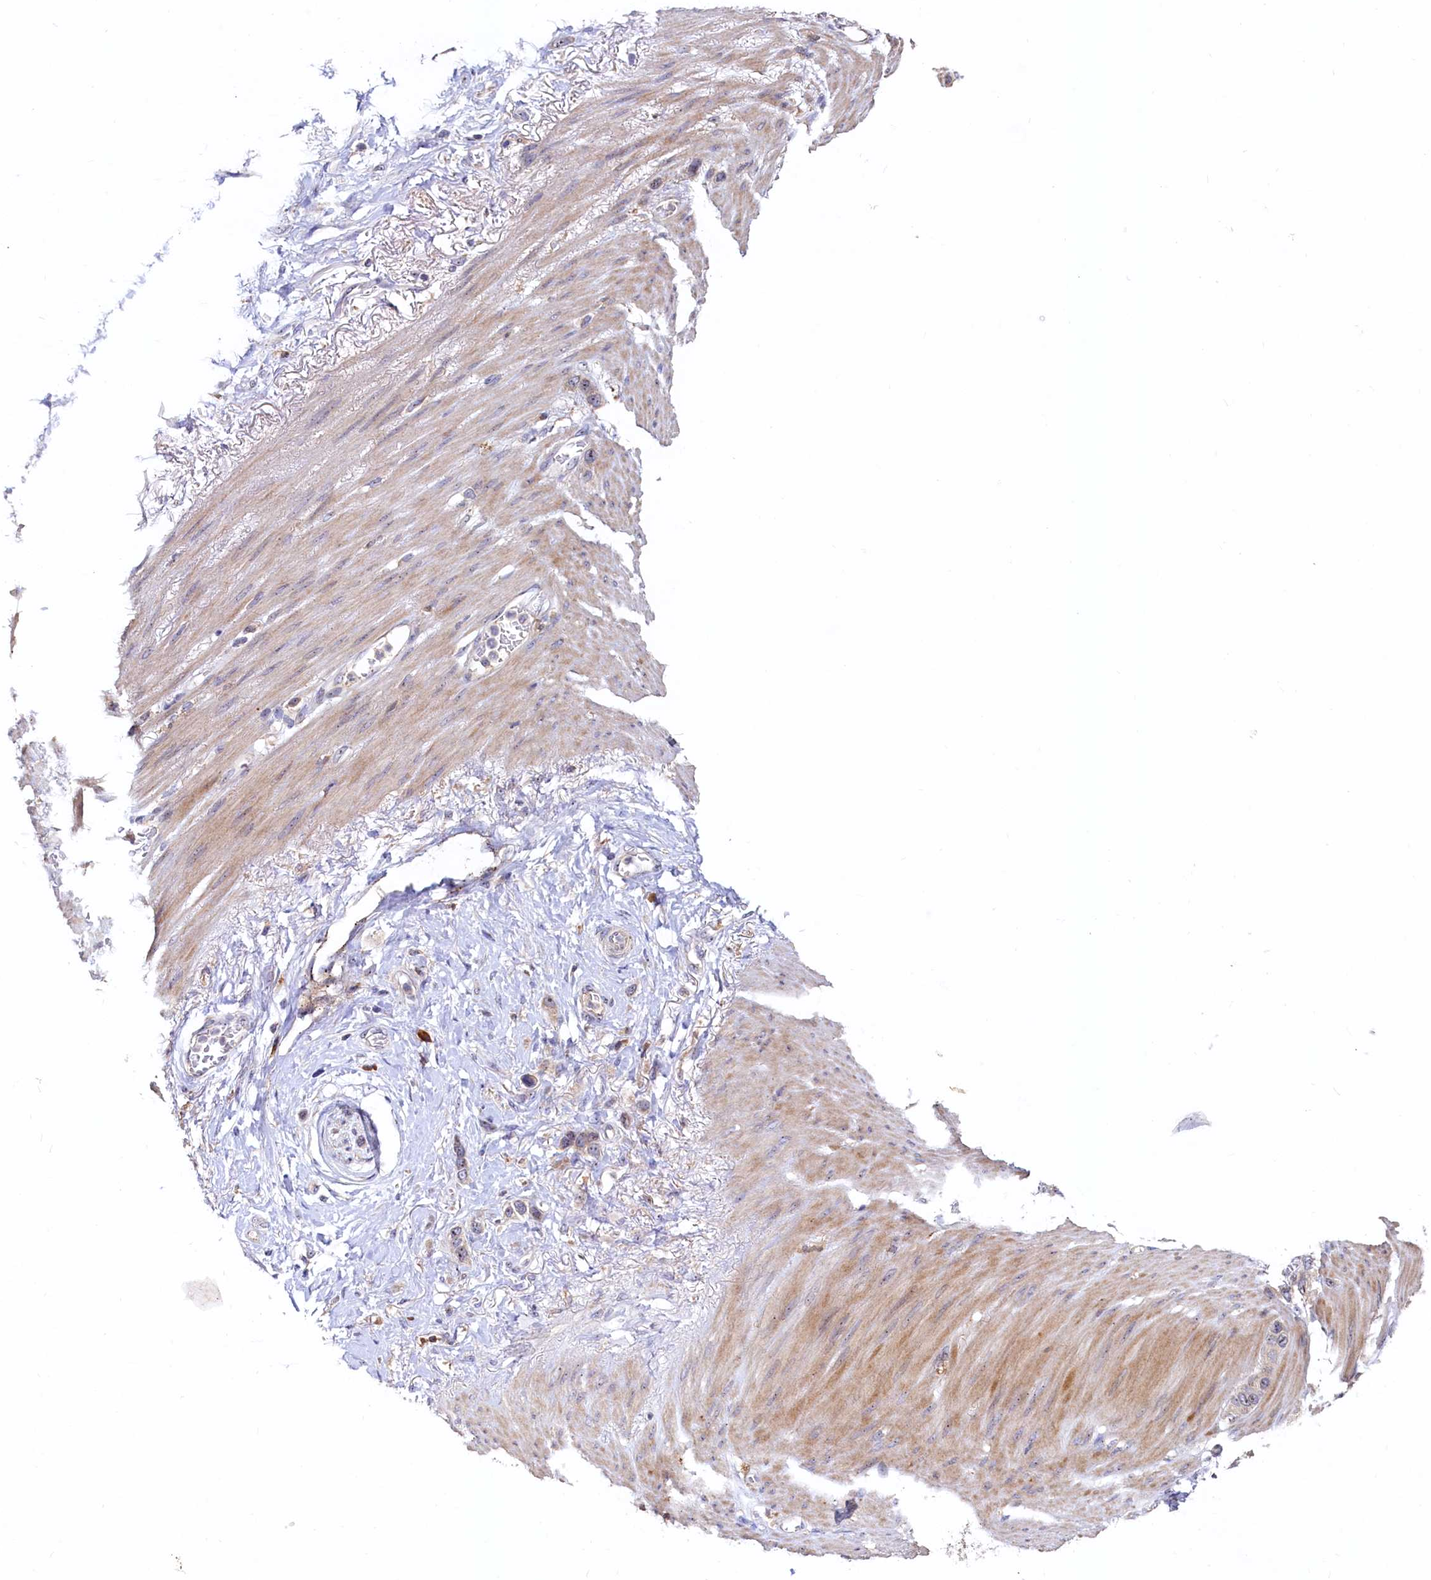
{"staining": {"intensity": "weak", "quantity": "<25%", "location": "cytoplasmic/membranous"}, "tissue": "stomach cancer", "cell_type": "Tumor cells", "image_type": "cancer", "snomed": [{"axis": "morphology", "description": "Adenocarcinoma, NOS"}, {"axis": "morphology", "description": "Adenocarcinoma, High grade"}, {"axis": "topography", "description": "Stomach, upper"}, {"axis": "topography", "description": "Stomach, lower"}], "caption": "This is an immunohistochemistry (IHC) histopathology image of adenocarcinoma (high-grade) (stomach). There is no expression in tumor cells.", "gene": "RGS7BP", "patient": {"sex": "female", "age": 65}}